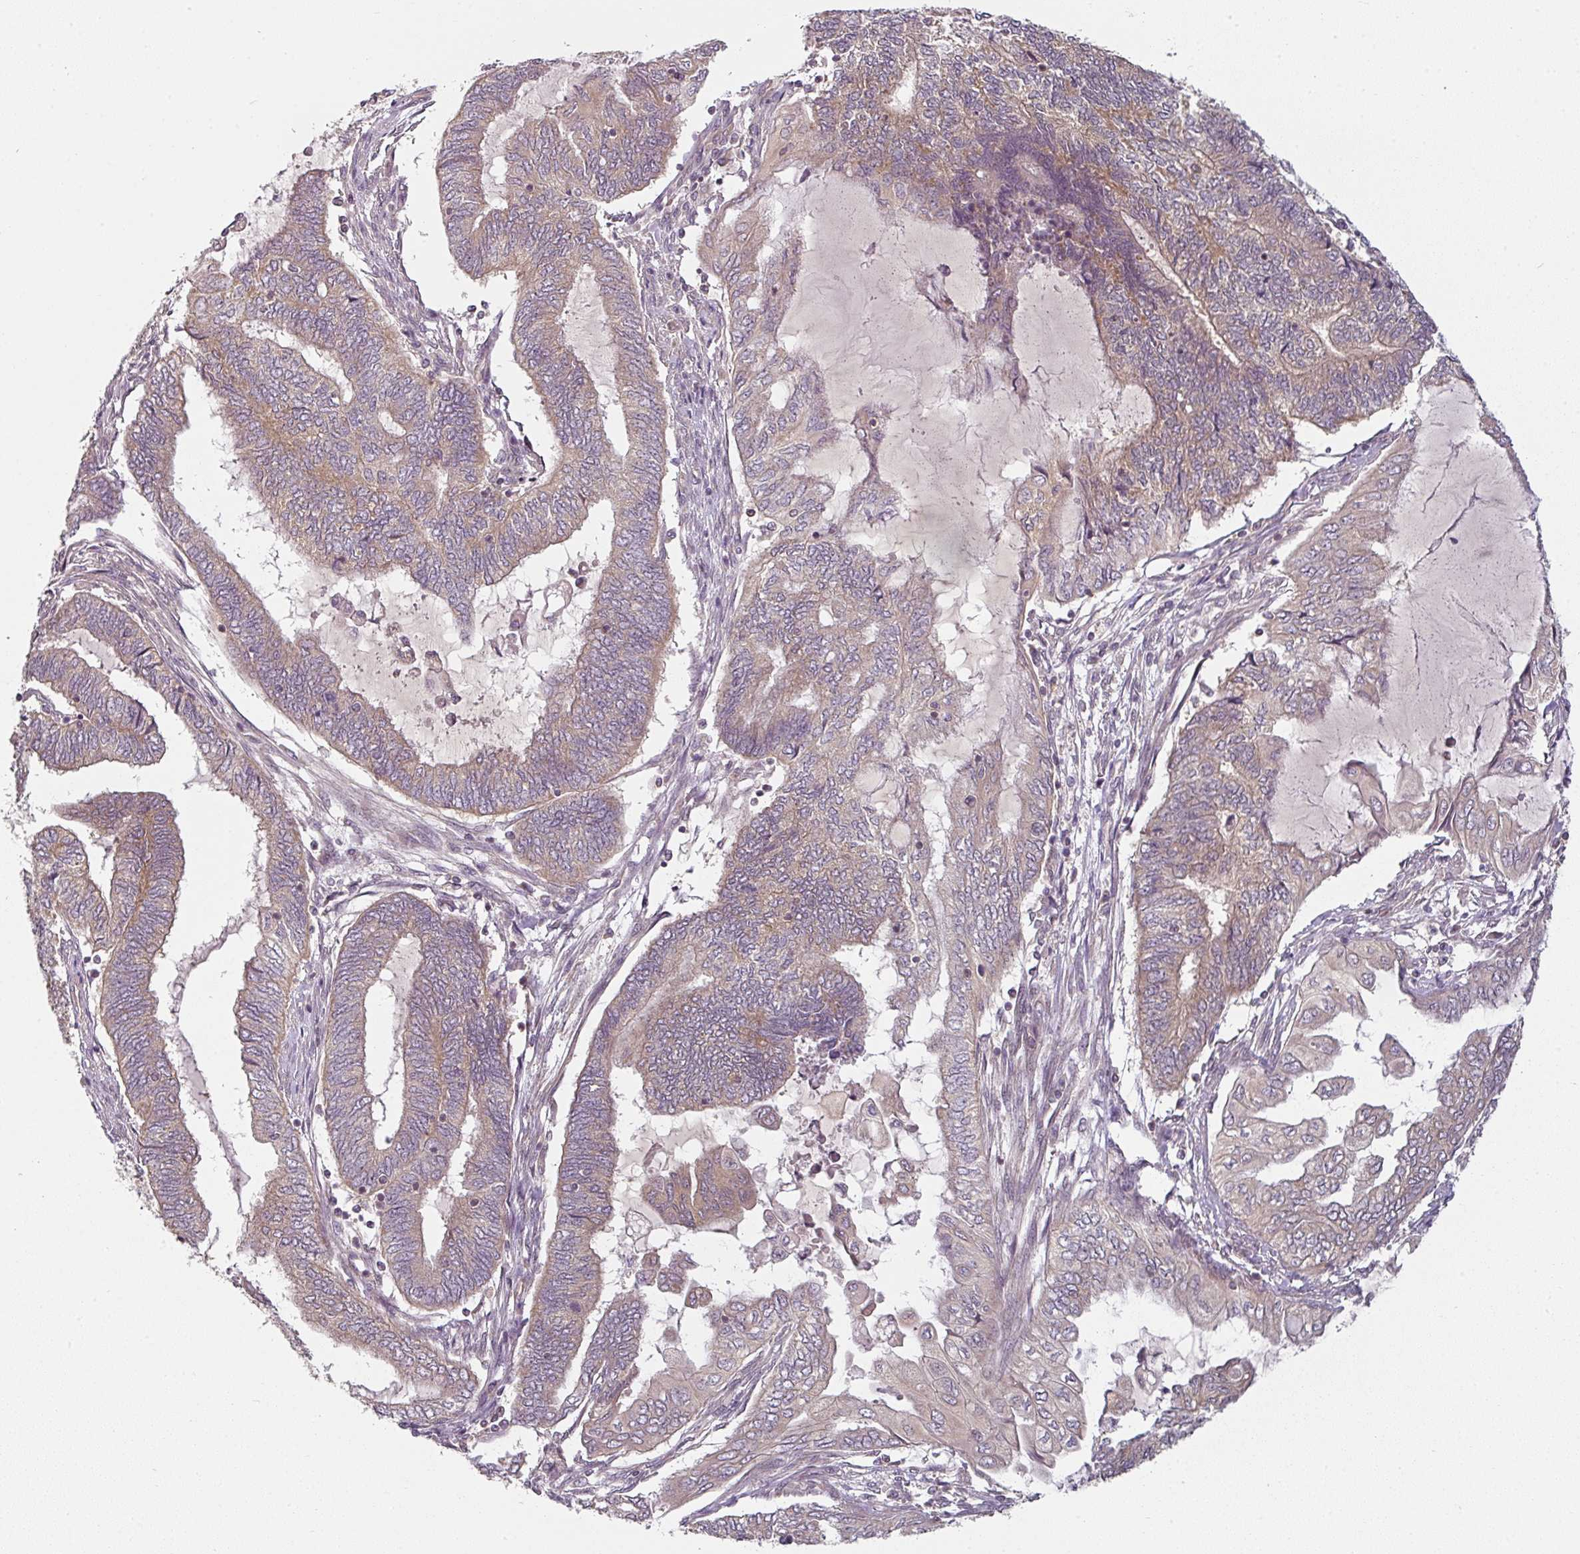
{"staining": {"intensity": "weak", "quantity": ">75%", "location": "cytoplasmic/membranous"}, "tissue": "endometrial cancer", "cell_type": "Tumor cells", "image_type": "cancer", "snomed": [{"axis": "morphology", "description": "Adenocarcinoma, NOS"}, {"axis": "topography", "description": "Uterus"}, {"axis": "topography", "description": "Endometrium"}], "caption": "This is an image of immunohistochemistry staining of endometrial cancer, which shows weak staining in the cytoplasmic/membranous of tumor cells.", "gene": "MAP2K2", "patient": {"sex": "female", "age": 70}}